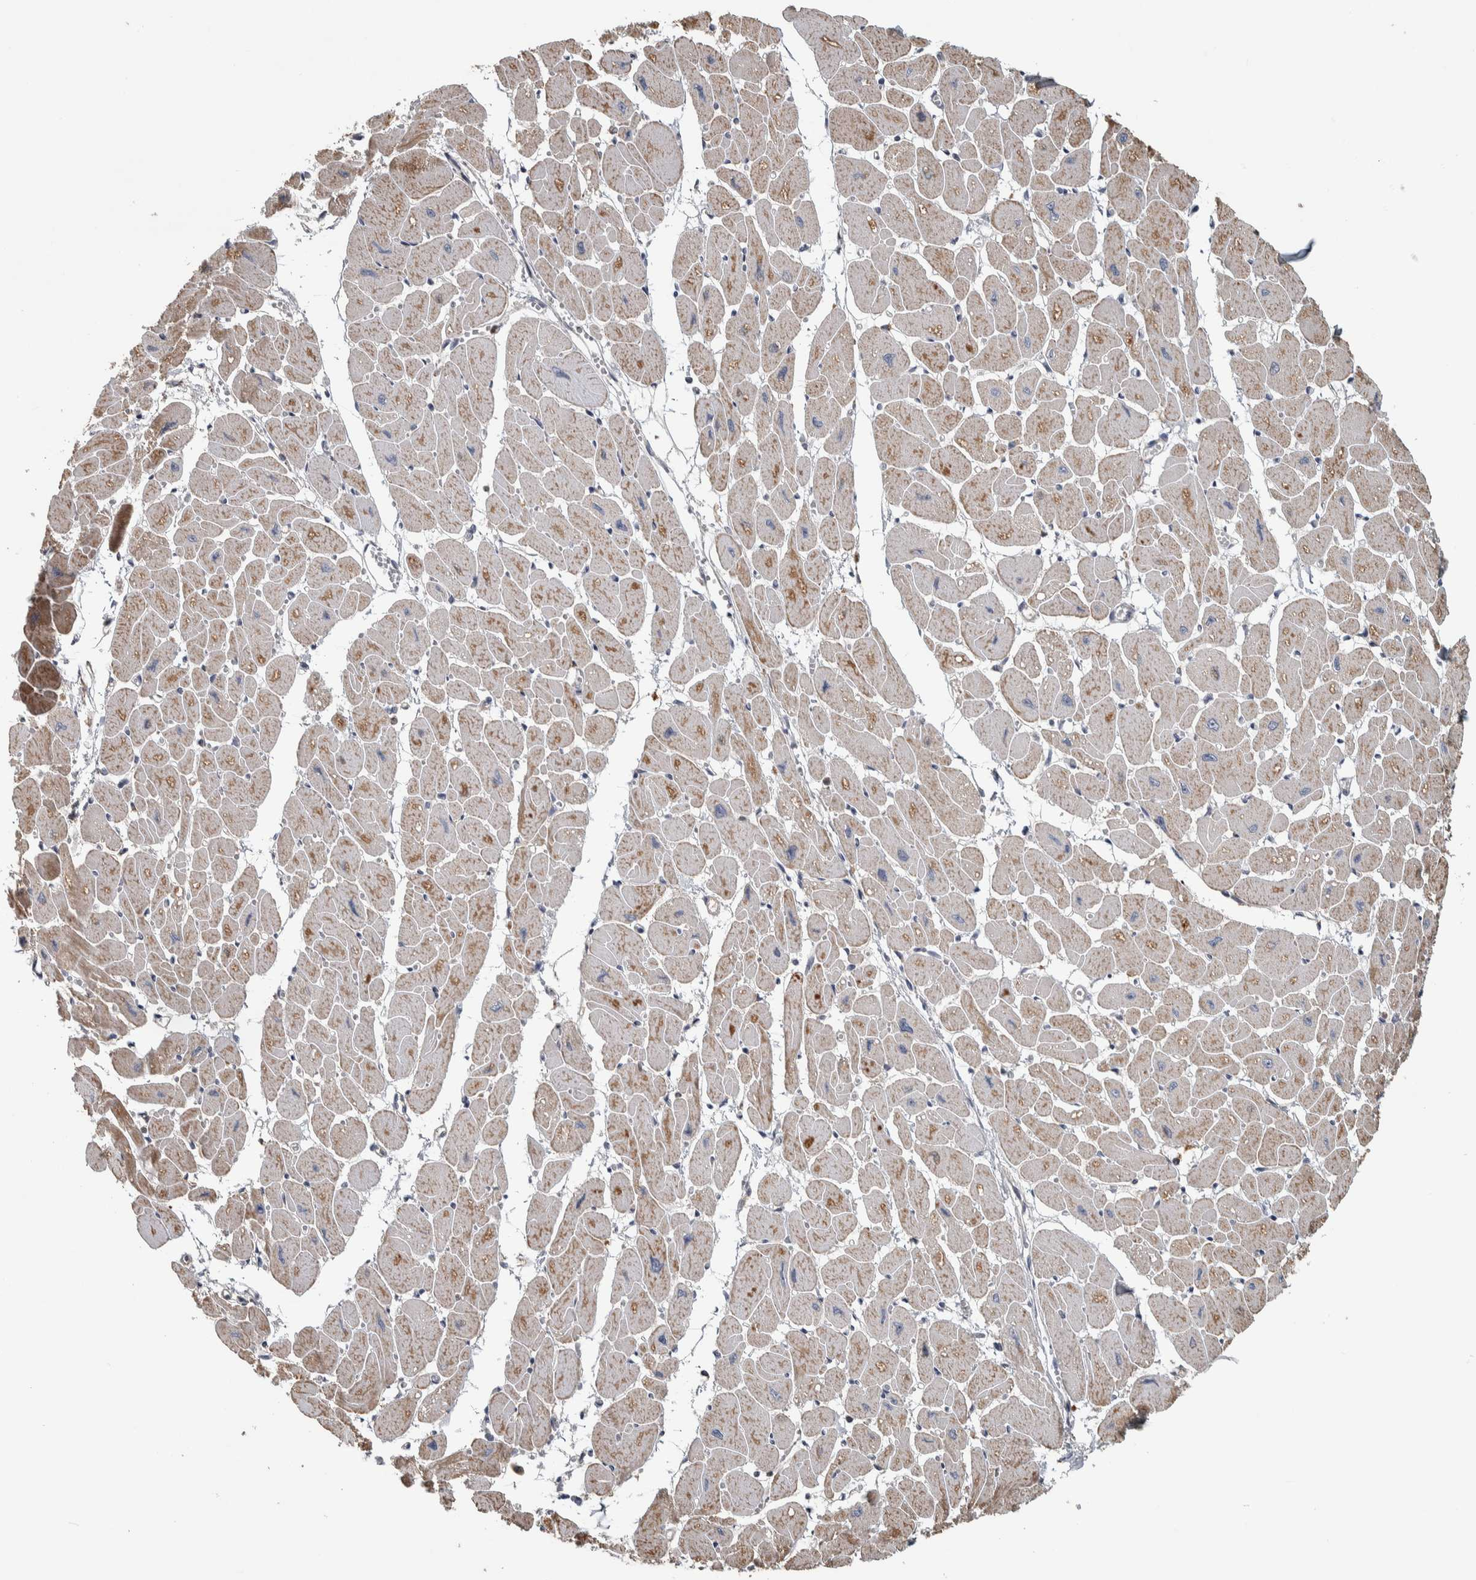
{"staining": {"intensity": "weak", "quantity": "25%-75%", "location": "cytoplasmic/membranous"}, "tissue": "heart muscle", "cell_type": "Cardiomyocytes", "image_type": "normal", "snomed": [{"axis": "morphology", "description": "Normal tissue, NOS"}, {"axis": "topography", "description": "Heart"}], "caption": "Immunohistochemical staining of normal human heart muscle displays low levels of weak cytoplasmic/membranous positivity in approximately 25%-75% of cardiomyocytes. (DAB IHC with brightfield microscopy, high magnification).", "gene": "FAM78A", "patient": {"sex": "female", "age": 54}}